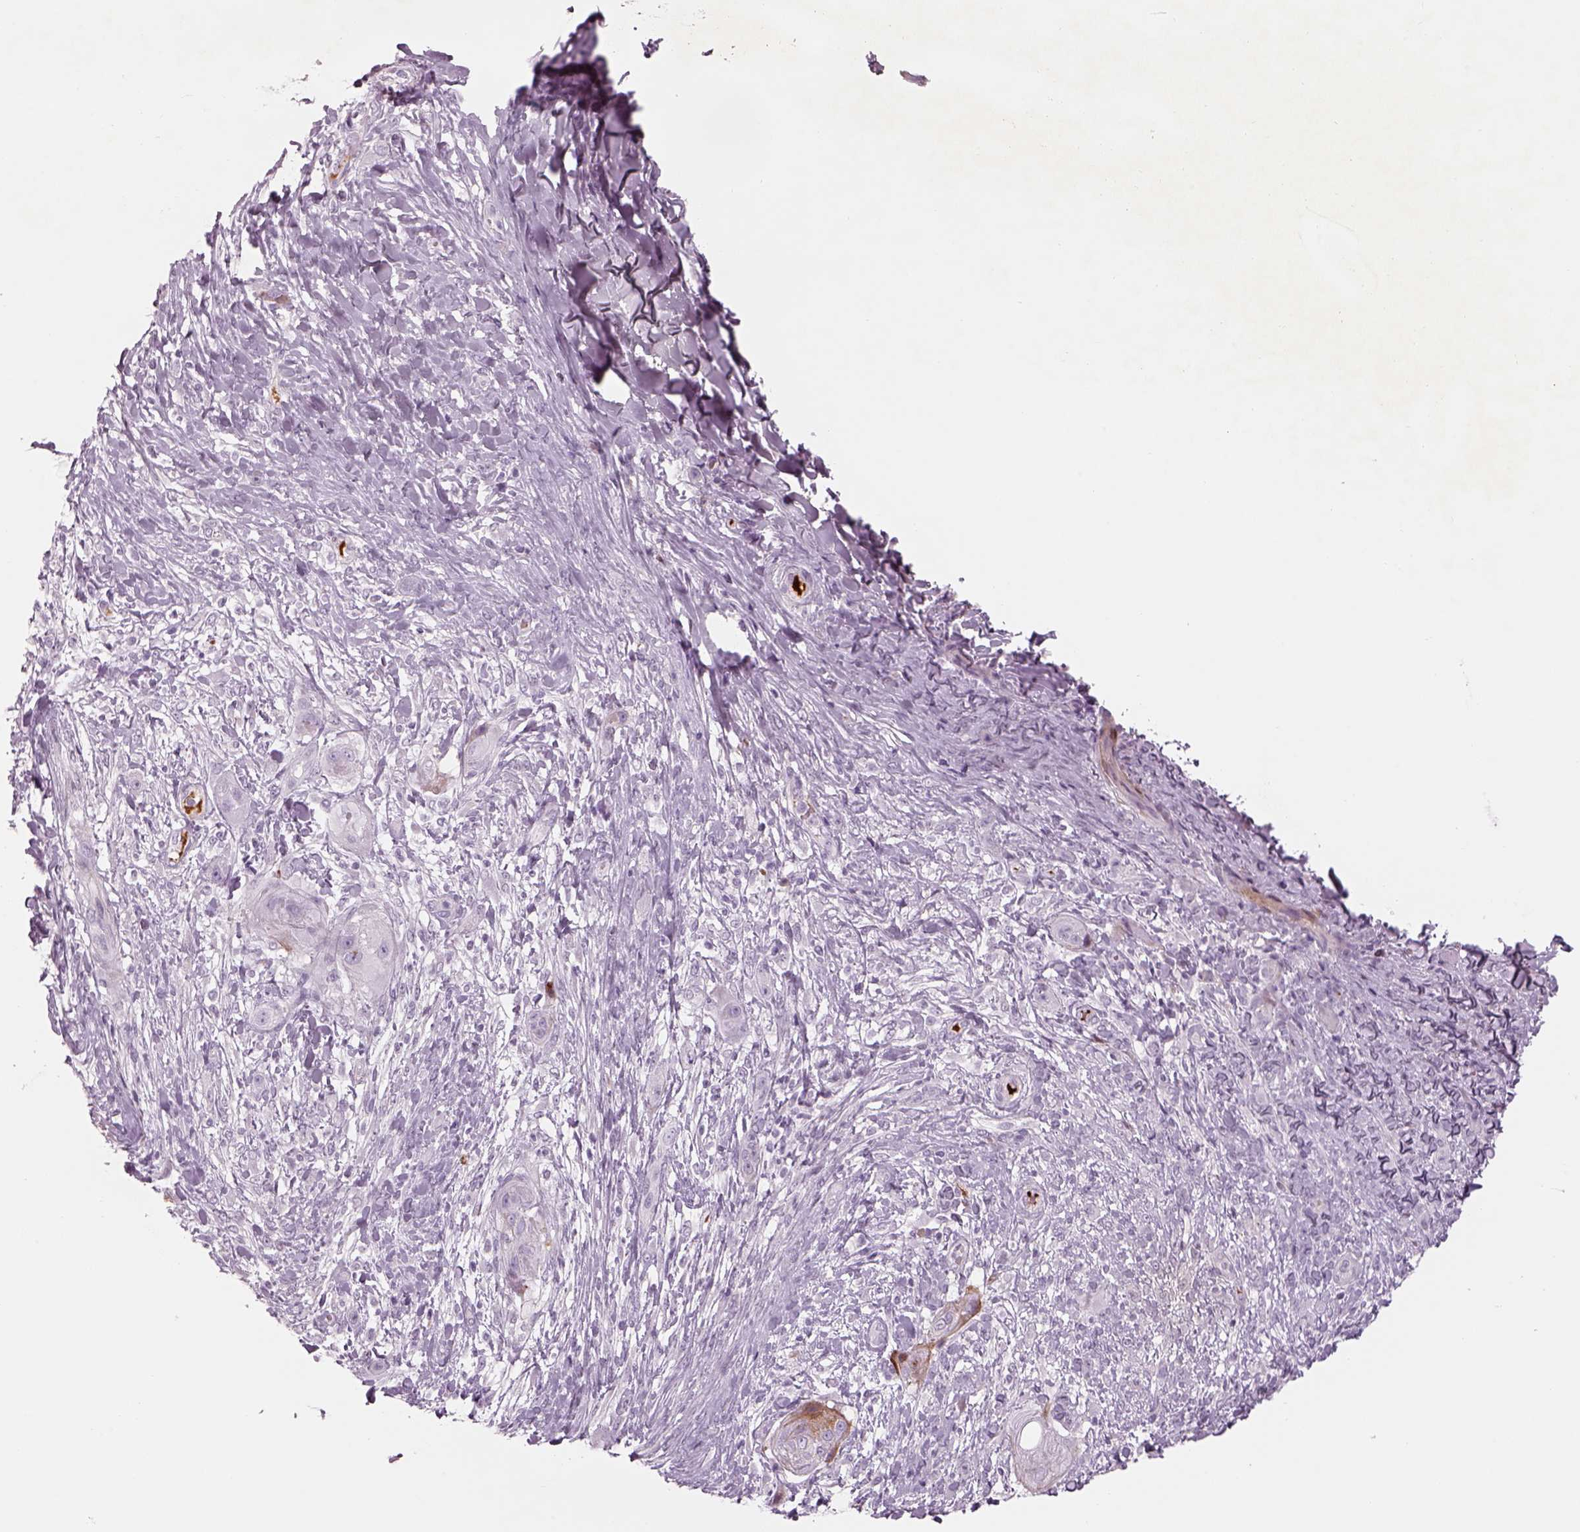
{"staining": {"intensity": "negative", "quantity": "none", "location": "none"}, "tissue": "skin cancer", "cell_type": "Tumor cells", "image_type": "cancer", "snomed": [{"axis": "morphology", "description": "Squamous cell carcinoma, NOS"}, {"axis": "topography", "description": "Skin"}], "caption": "This is an immunohistochemistry (IHC) micrograph of human skin squamous cell carcinoma. There is no expression in tumor cells.", "gene": "PABPC1L2B", "patient": {"sex": "male", "age": 62}}